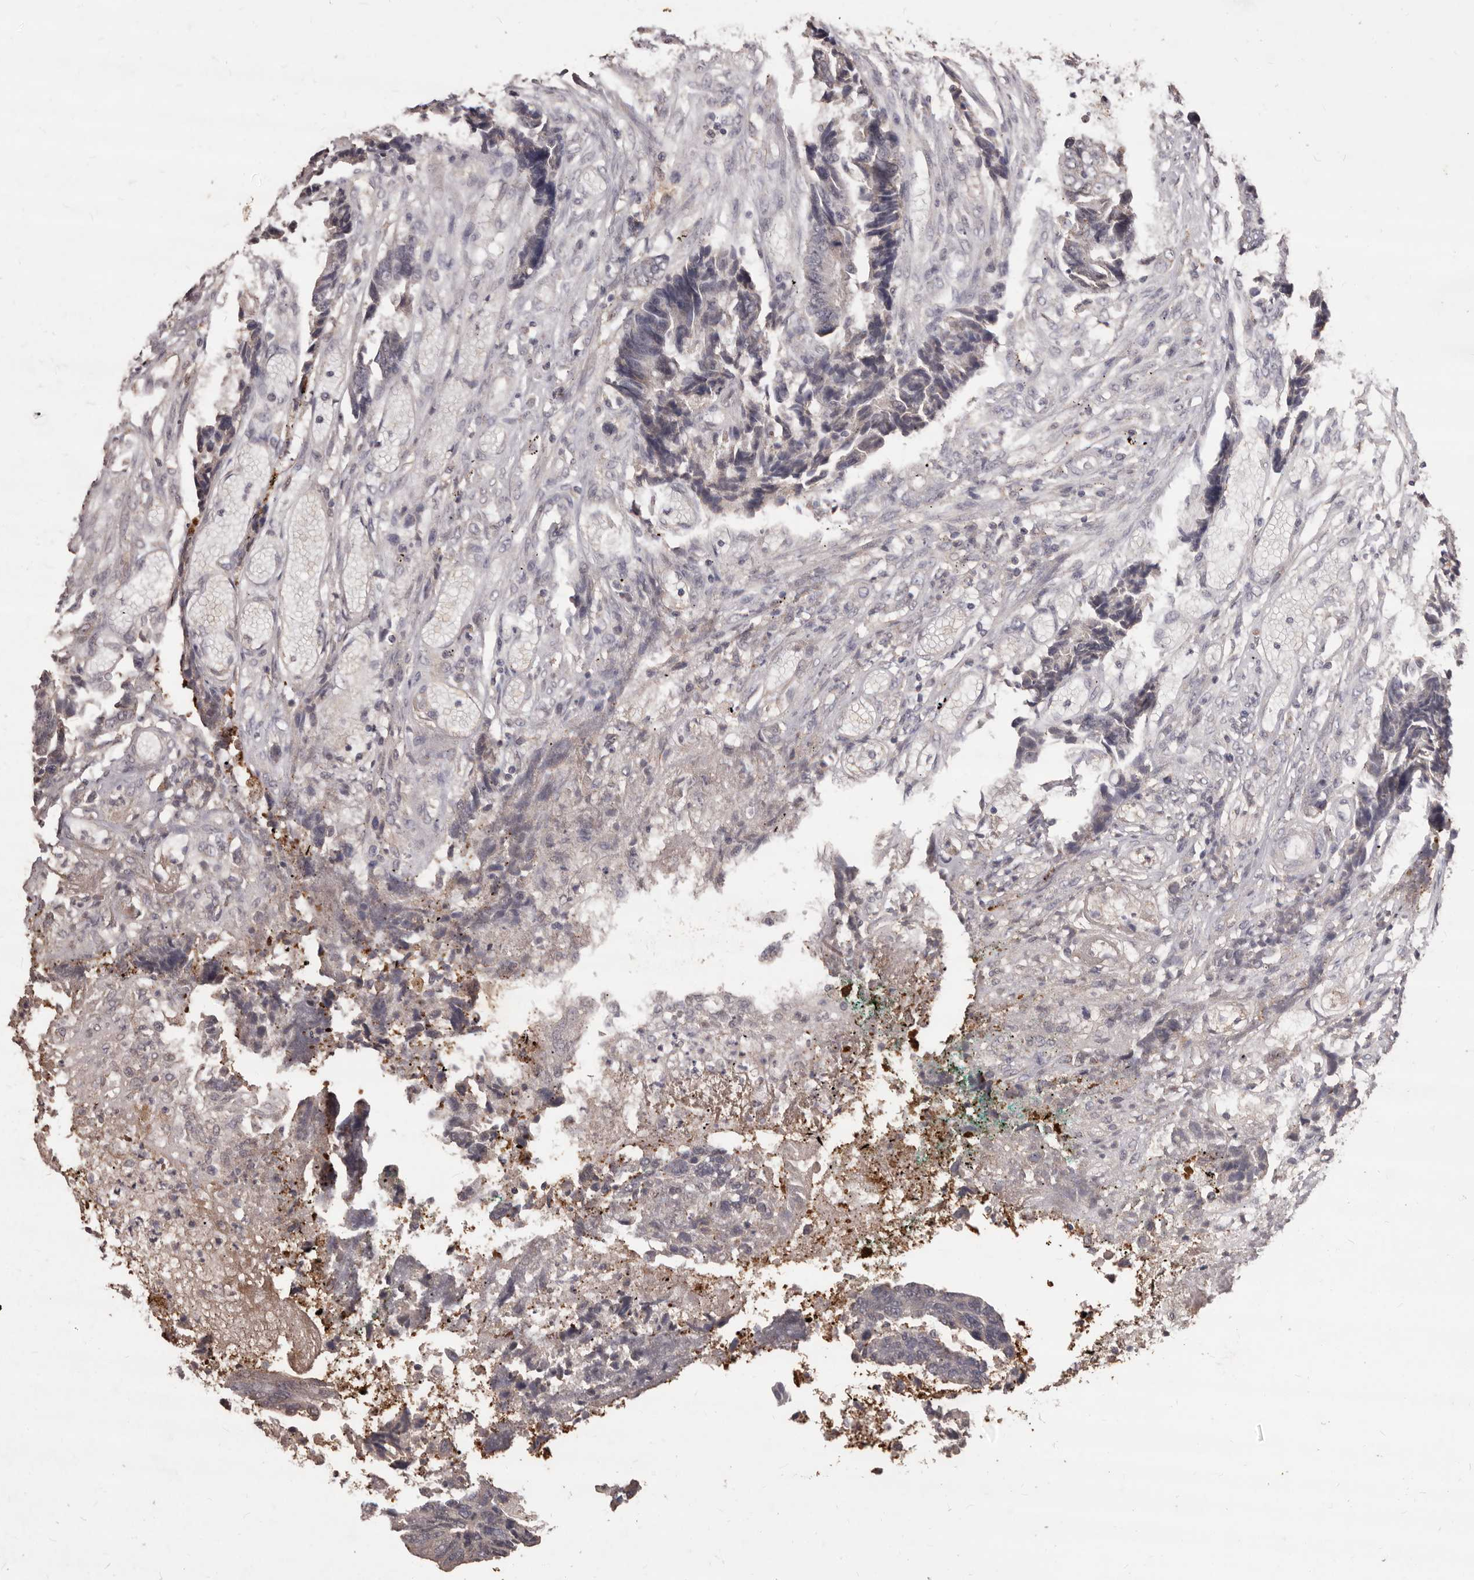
{"staining": {"intensity": "negative", "quantity": "none", "location": "none"}, "tissue": "colorectal cancer", "cell_type": "Tumor cells", "image_type": "cancer", "snomed": [{"axis": "morphology", "description": "Adenocarcinoma, NOS"}, {"axis": "topography", "description": "Rectum"}], "caption": "Tumor cells show no significant expression in colorectal cancer.", "gene": "PRSS27", "patient": {"sex": "male", "age": 84}}